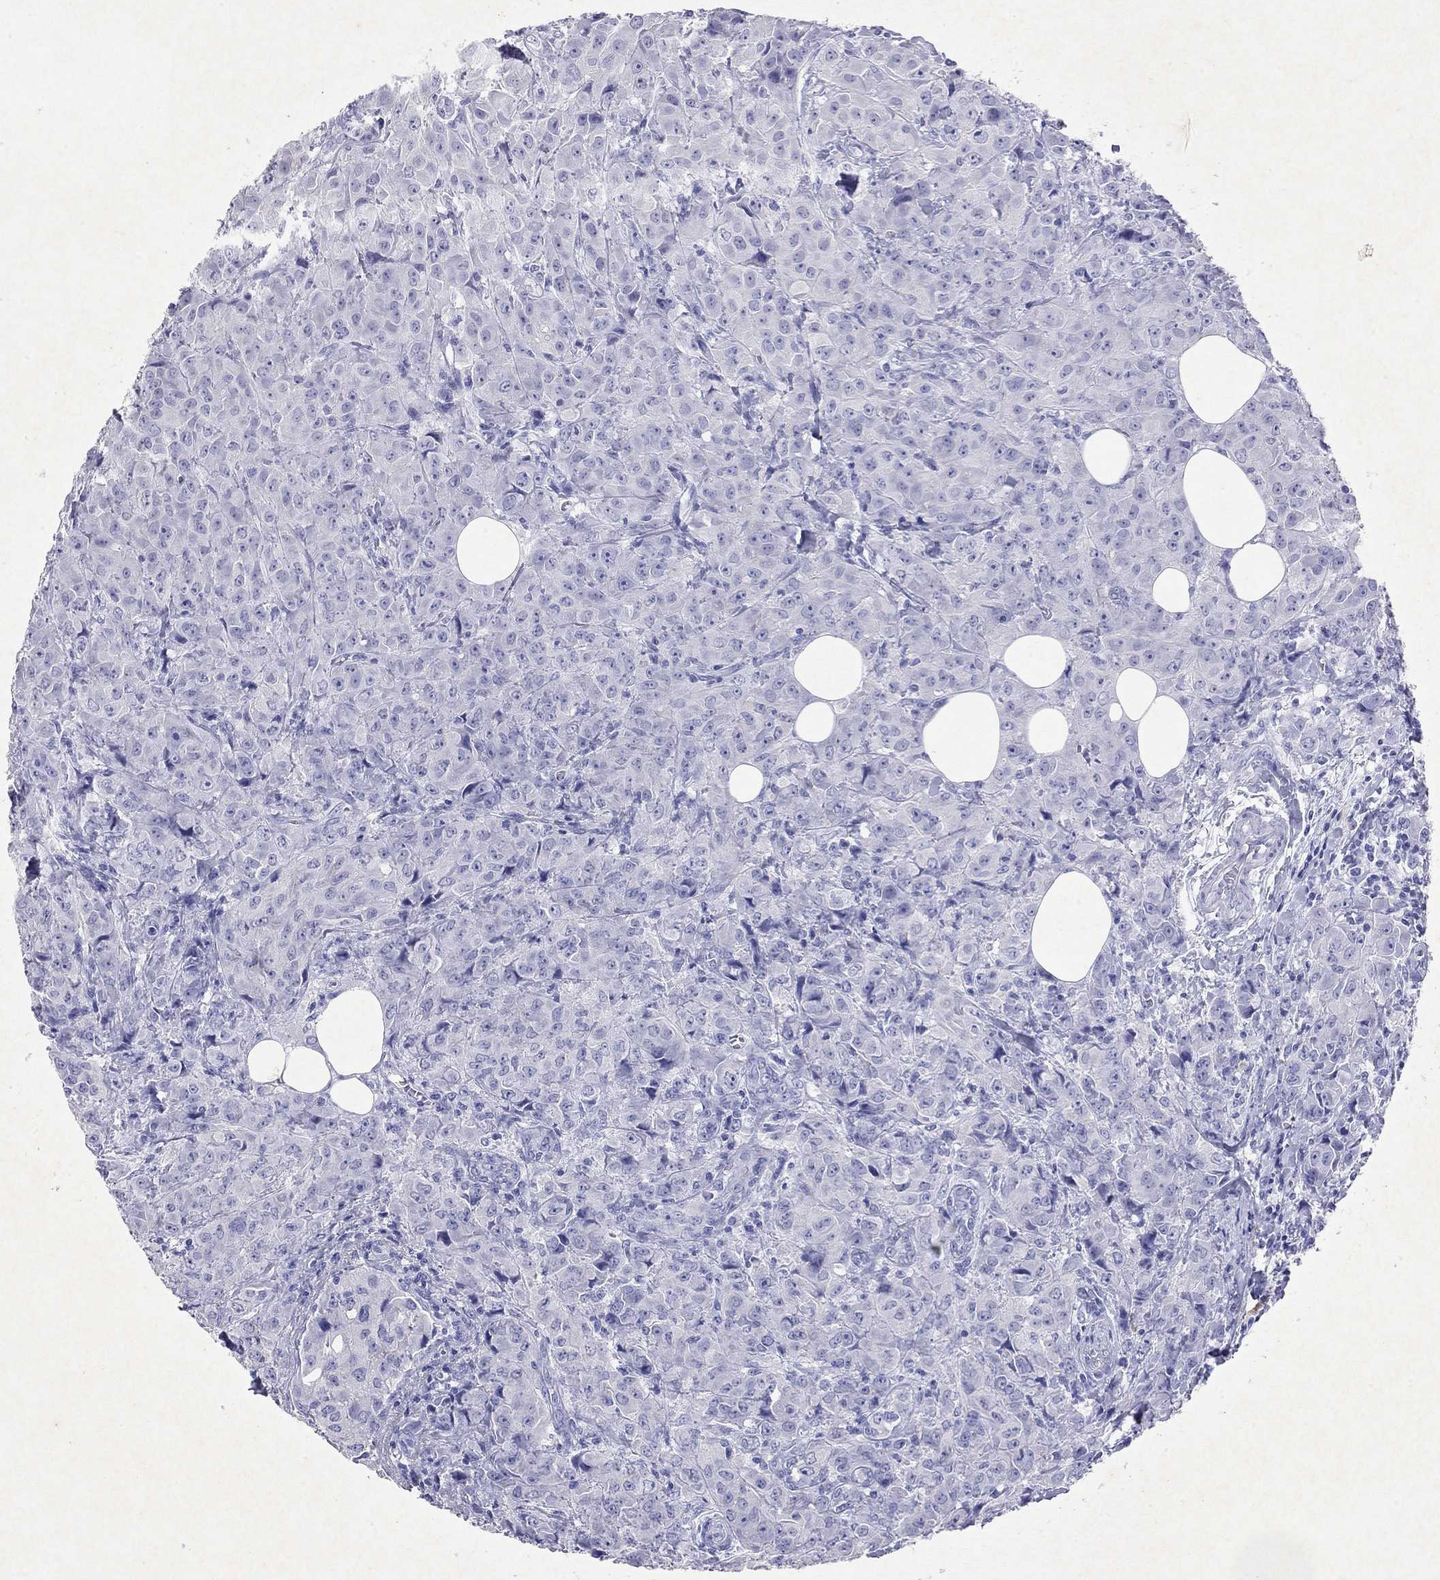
{"staining": {"intensity": "negative", "quantity": "none", "location": "none"}, "tissue": "breast cancer", "cell_type": "Tumor cells", "image_type": "cancer", "snomed": [{"axis": "morphology", "description": "Duct carcinoma"}, {"axis": "topography", "description": "Breast"}], "caption": "A histopathology image of breast infiltrating ductal carcinoma stained for a protein demonstrates no brown staining in tumor cells. Brightfield microscopy of immunohistochemistry stained with DAB (brown) and hematoxylin (blue), captured at high magnification.", "gene": "ARMC12", "patient": {"sex": "female", "age": 43}}